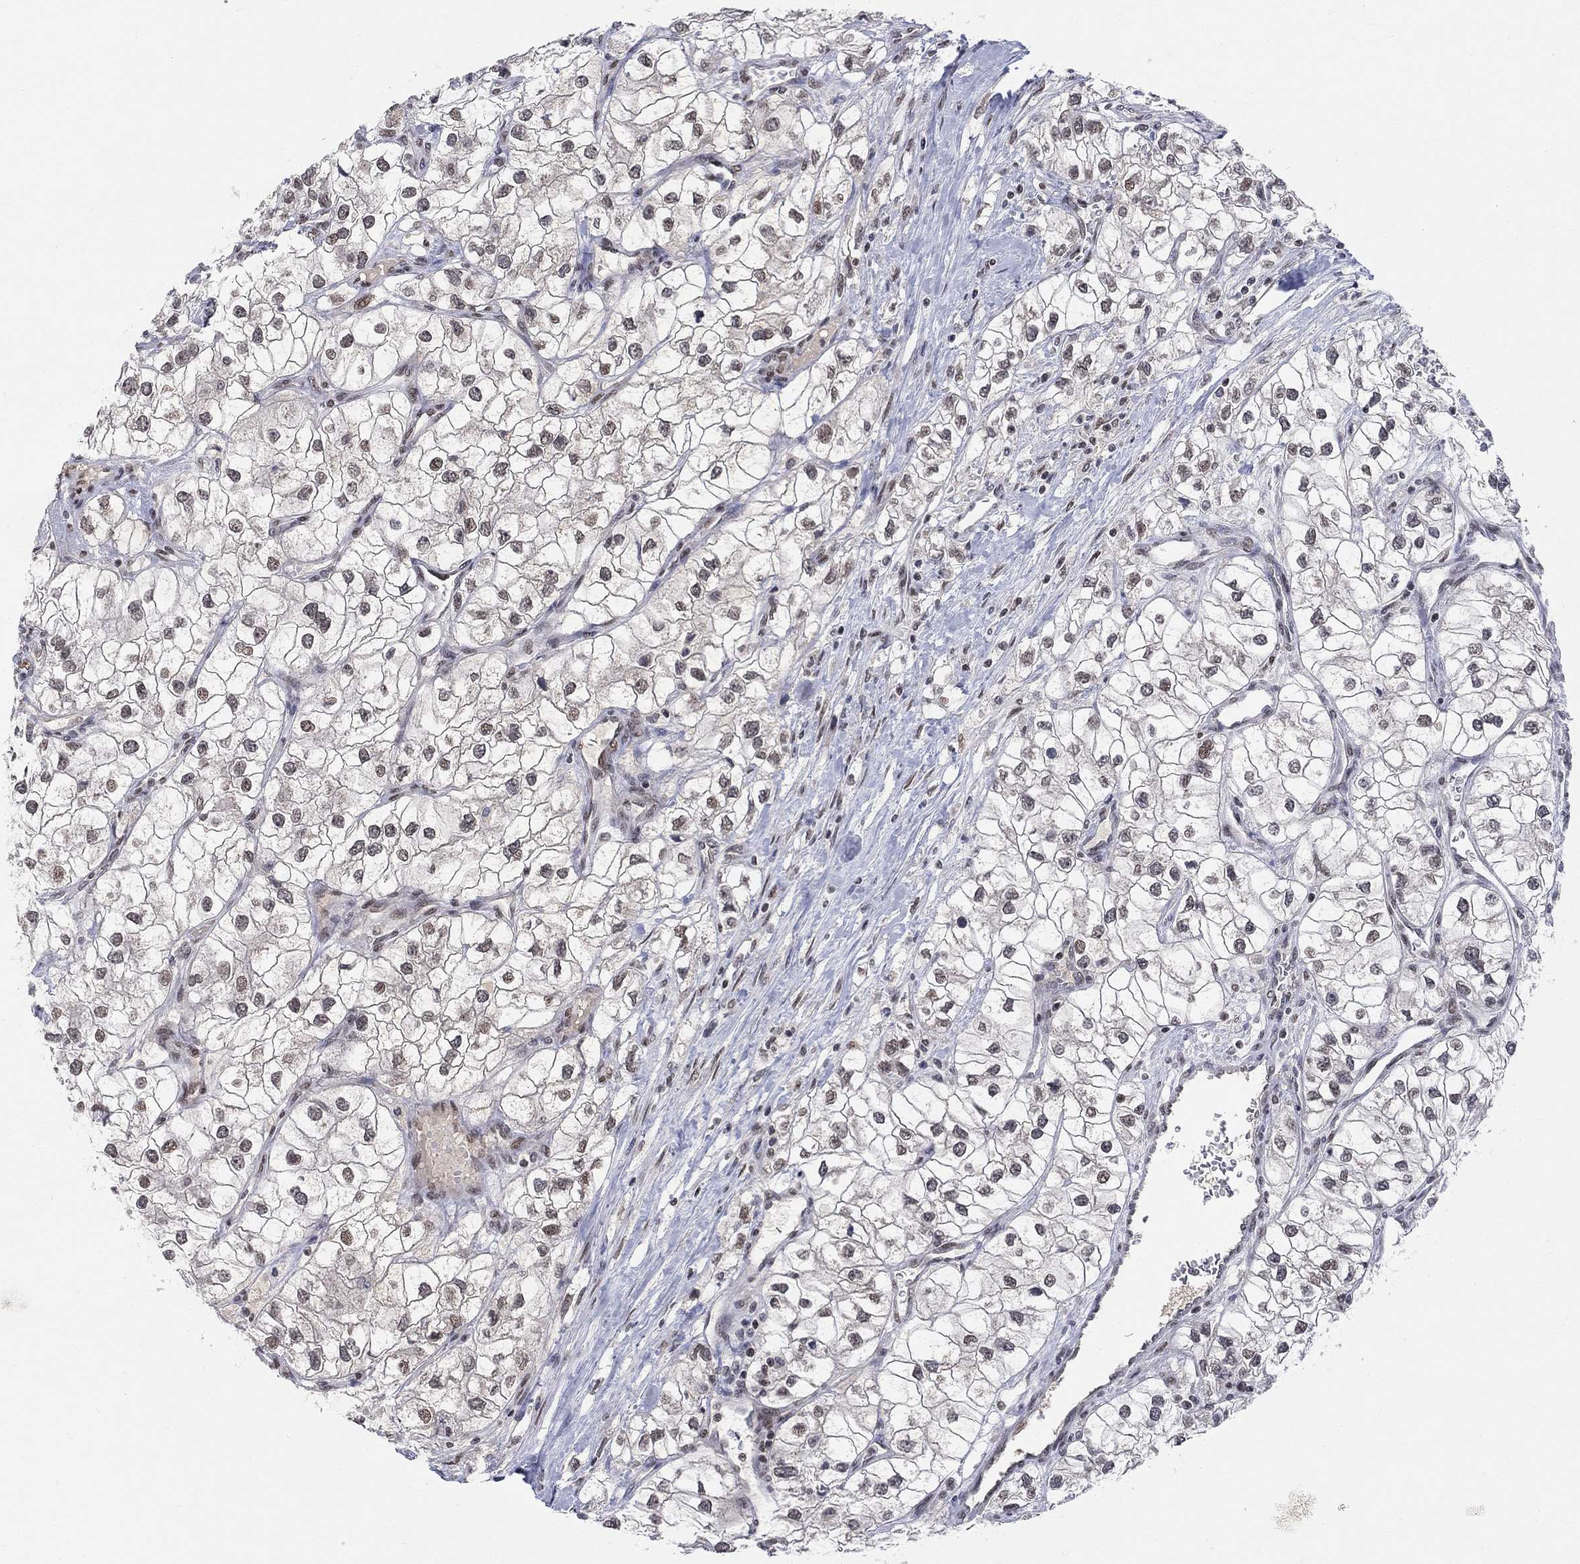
{"staining": {"intensity": "weak", "quantity": "<25%", "location": "nuclear"}, "tissue": "renal cancer", "cell_type": "Tumor cells", "image_type": "cancer", "snomed": [{"axis": "morphology", "description": "Adenocarcinoma, NOS"}, {"axis": "topography", "description": "Kidney"}], "caption": "Image shows no protein staining in tumor cells of renal adenocarcinoma tissue. (IHC, brightfield microscopy, high magnification).", "gene": "KLF12", "patient": {"sex": "male", "age": 59}}